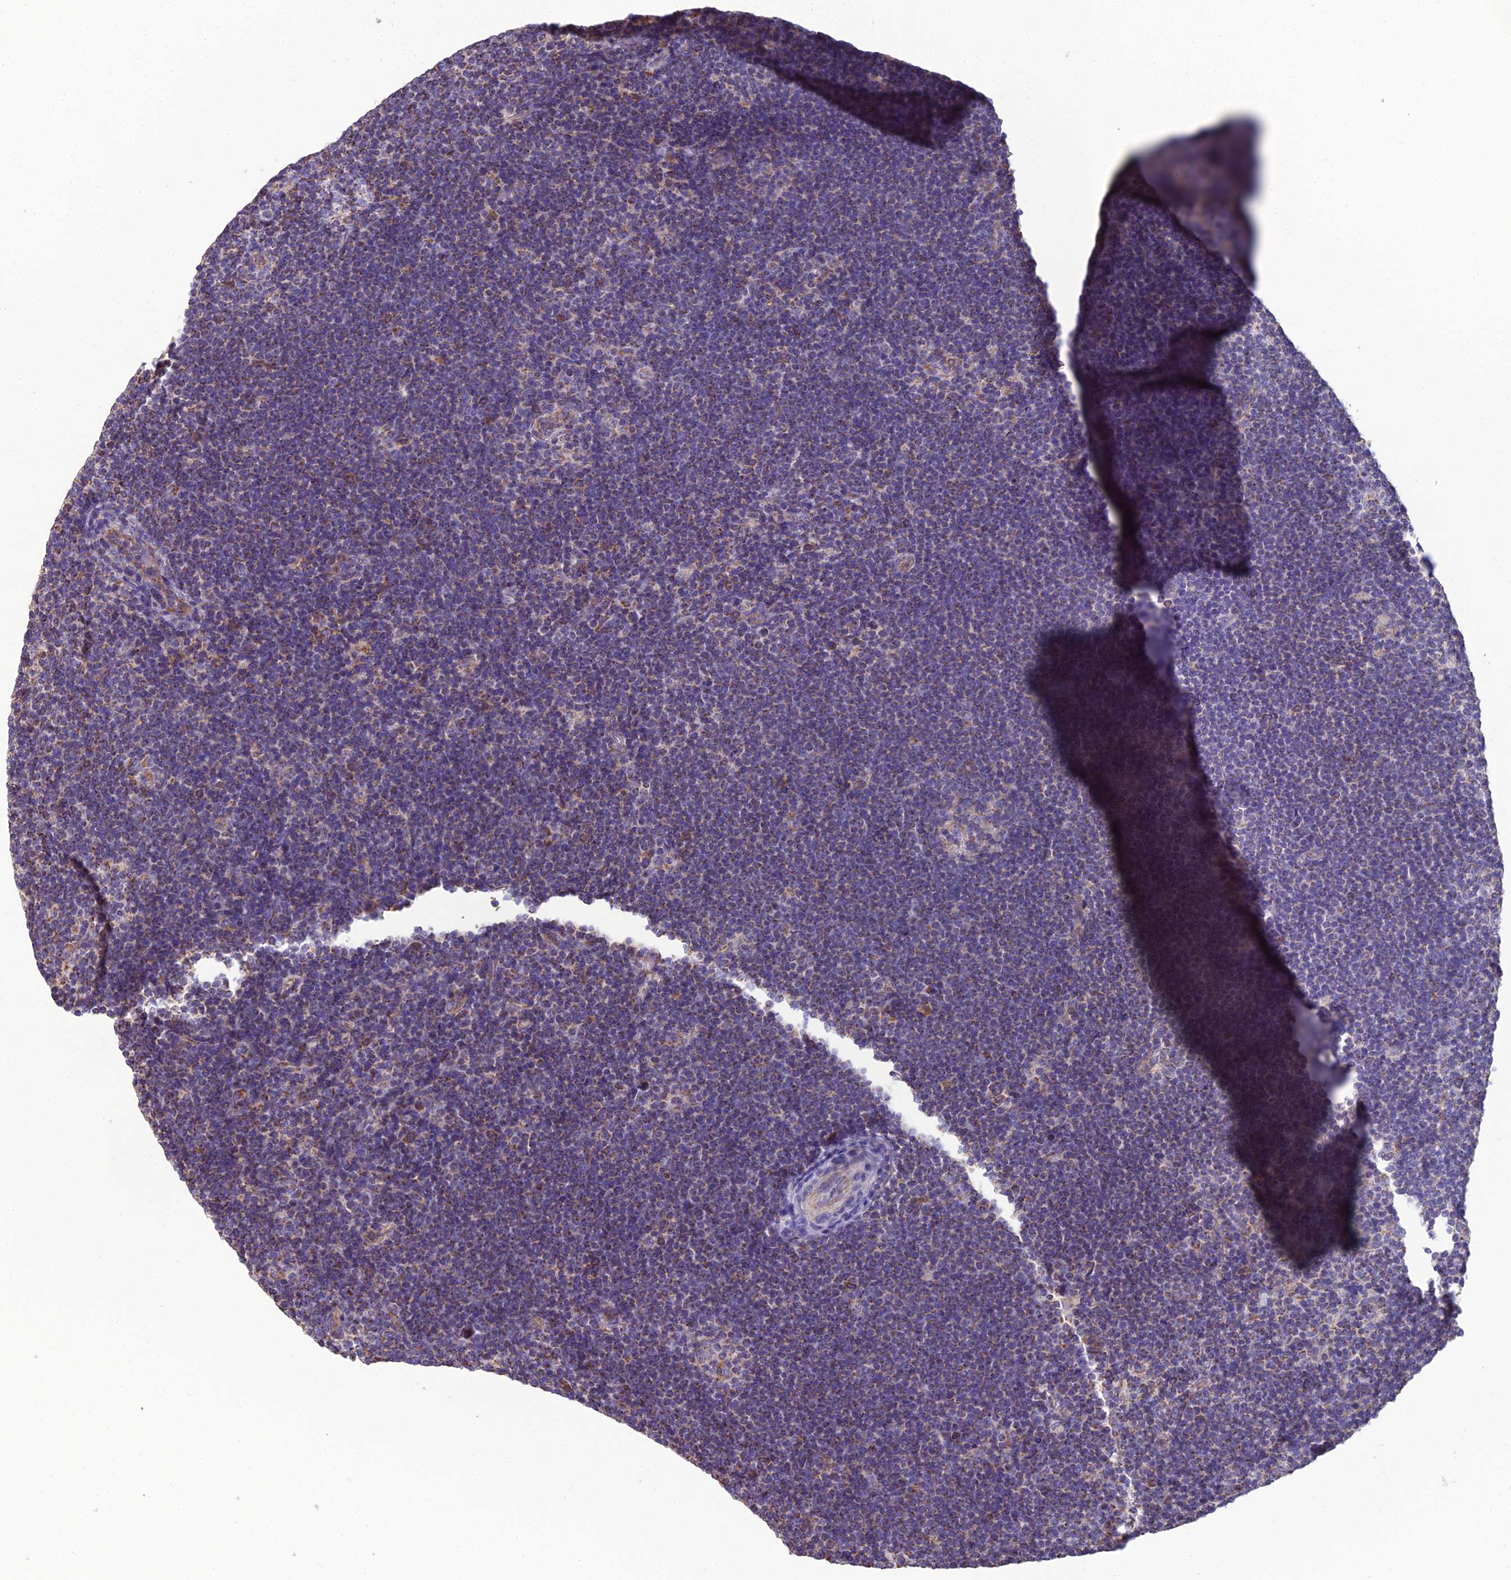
{"staining": {"intensity": "negative", "quantity": "none", "location": "none"}, "tissue": "lymphoma", "cell_type": "Tumor cells", "image_type": "cancer", "snomed": [{"axis": "morphology", "description": "Hodgkin's disease, NOS"}, {"axis": "topography", "description": "Lymph node"}], "caption": "Tumor cells are negative for protein expression in human lymphoma.", "gene": "GPD1", "patient": {"sex": "female", "age": 57}}